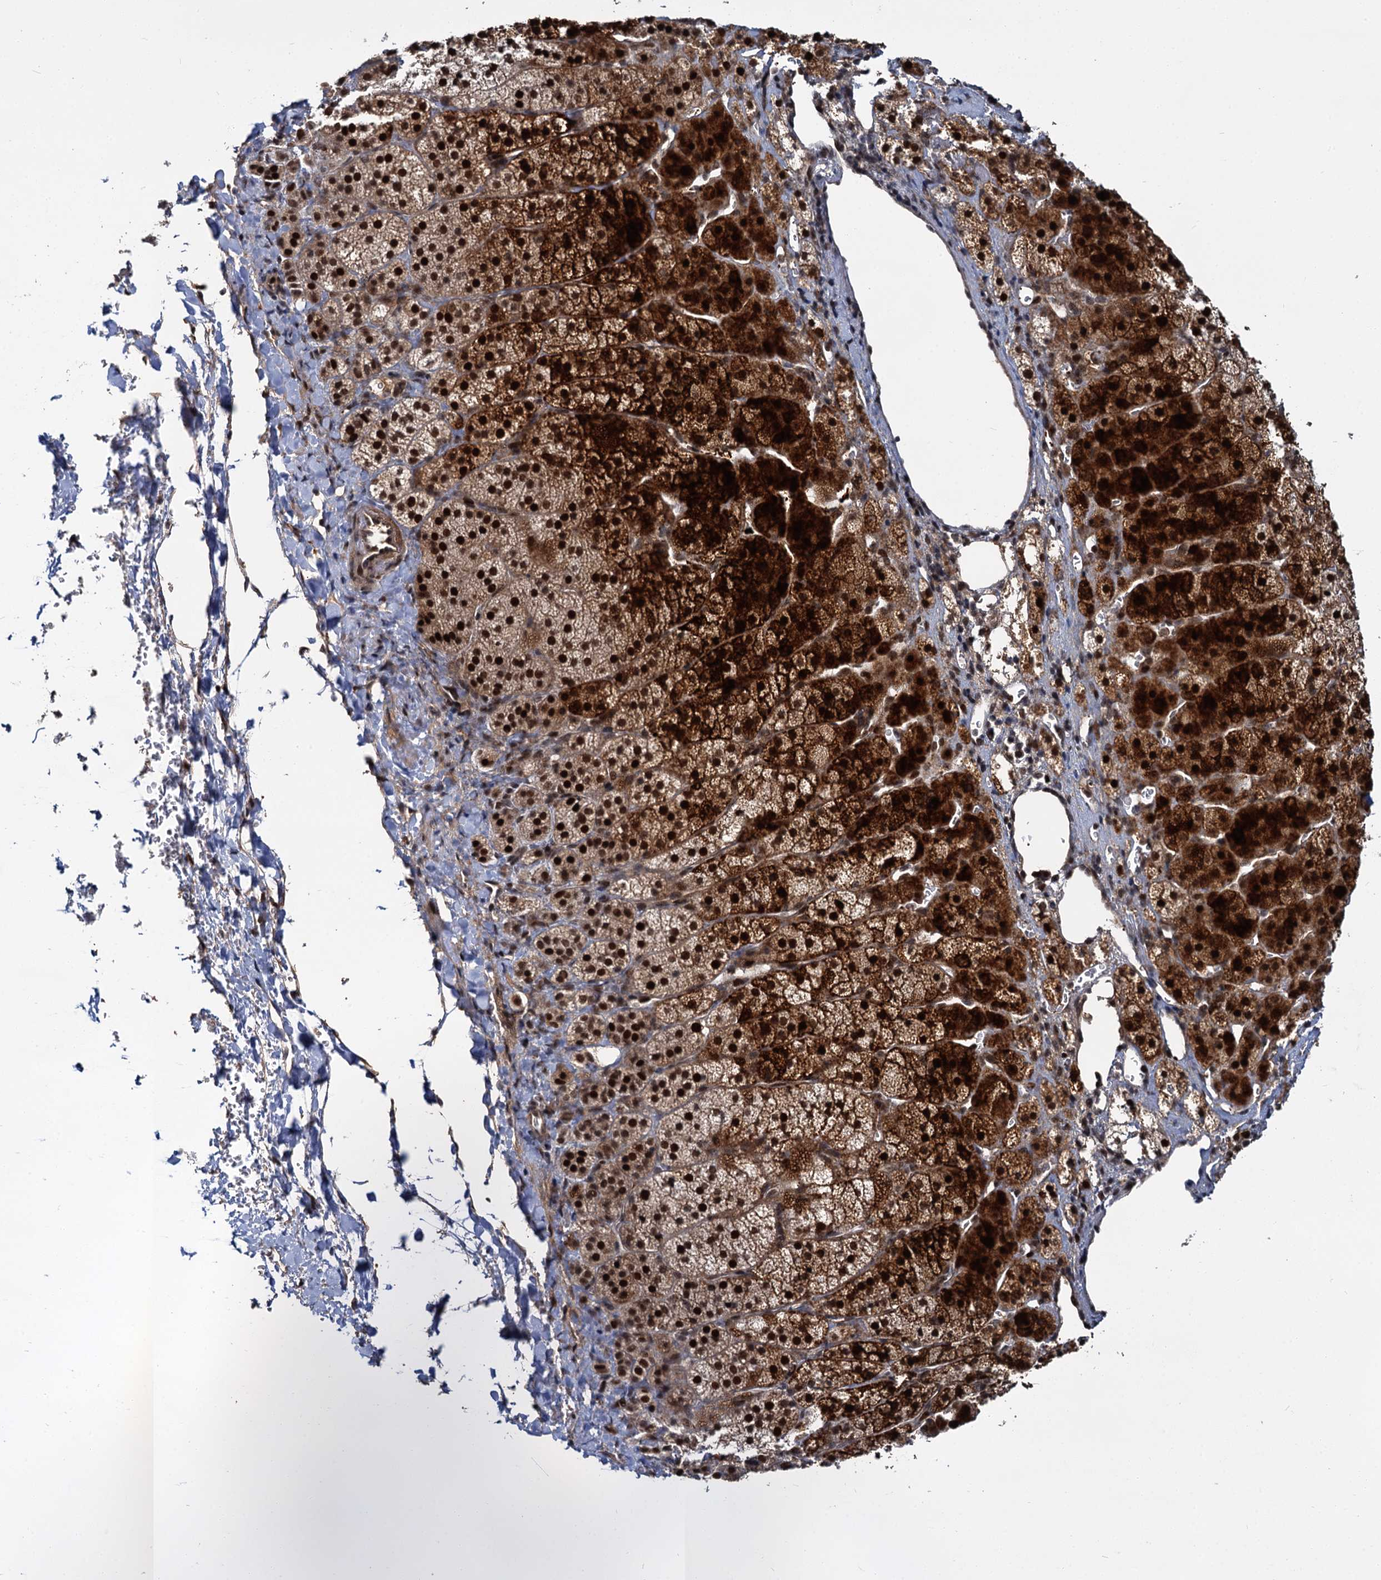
{"staining": {"intensity": "strong", "quantity": ">75%", "location": "cytoplasmic/membranous,nuclear"}, "tissue": "adrenal gland", "cell_type": "Glandular cells", "image_type": "normal", "snomed": [{"axis": "morphology", "description": "Normal tissue, NOS"}, {"axis": "topography", "description": "Adrenal gland"}], "caption": "This image displays unremarkable adrenal gland stained with IHC to label a protein in brown. The cytoplasmic/membranous,nuclear of glandular cells show strong positivity for the protein. Nuclei are counter-stained blue.", "gene": "MBD6", "patient": {"sex": "female", "age": 44}}